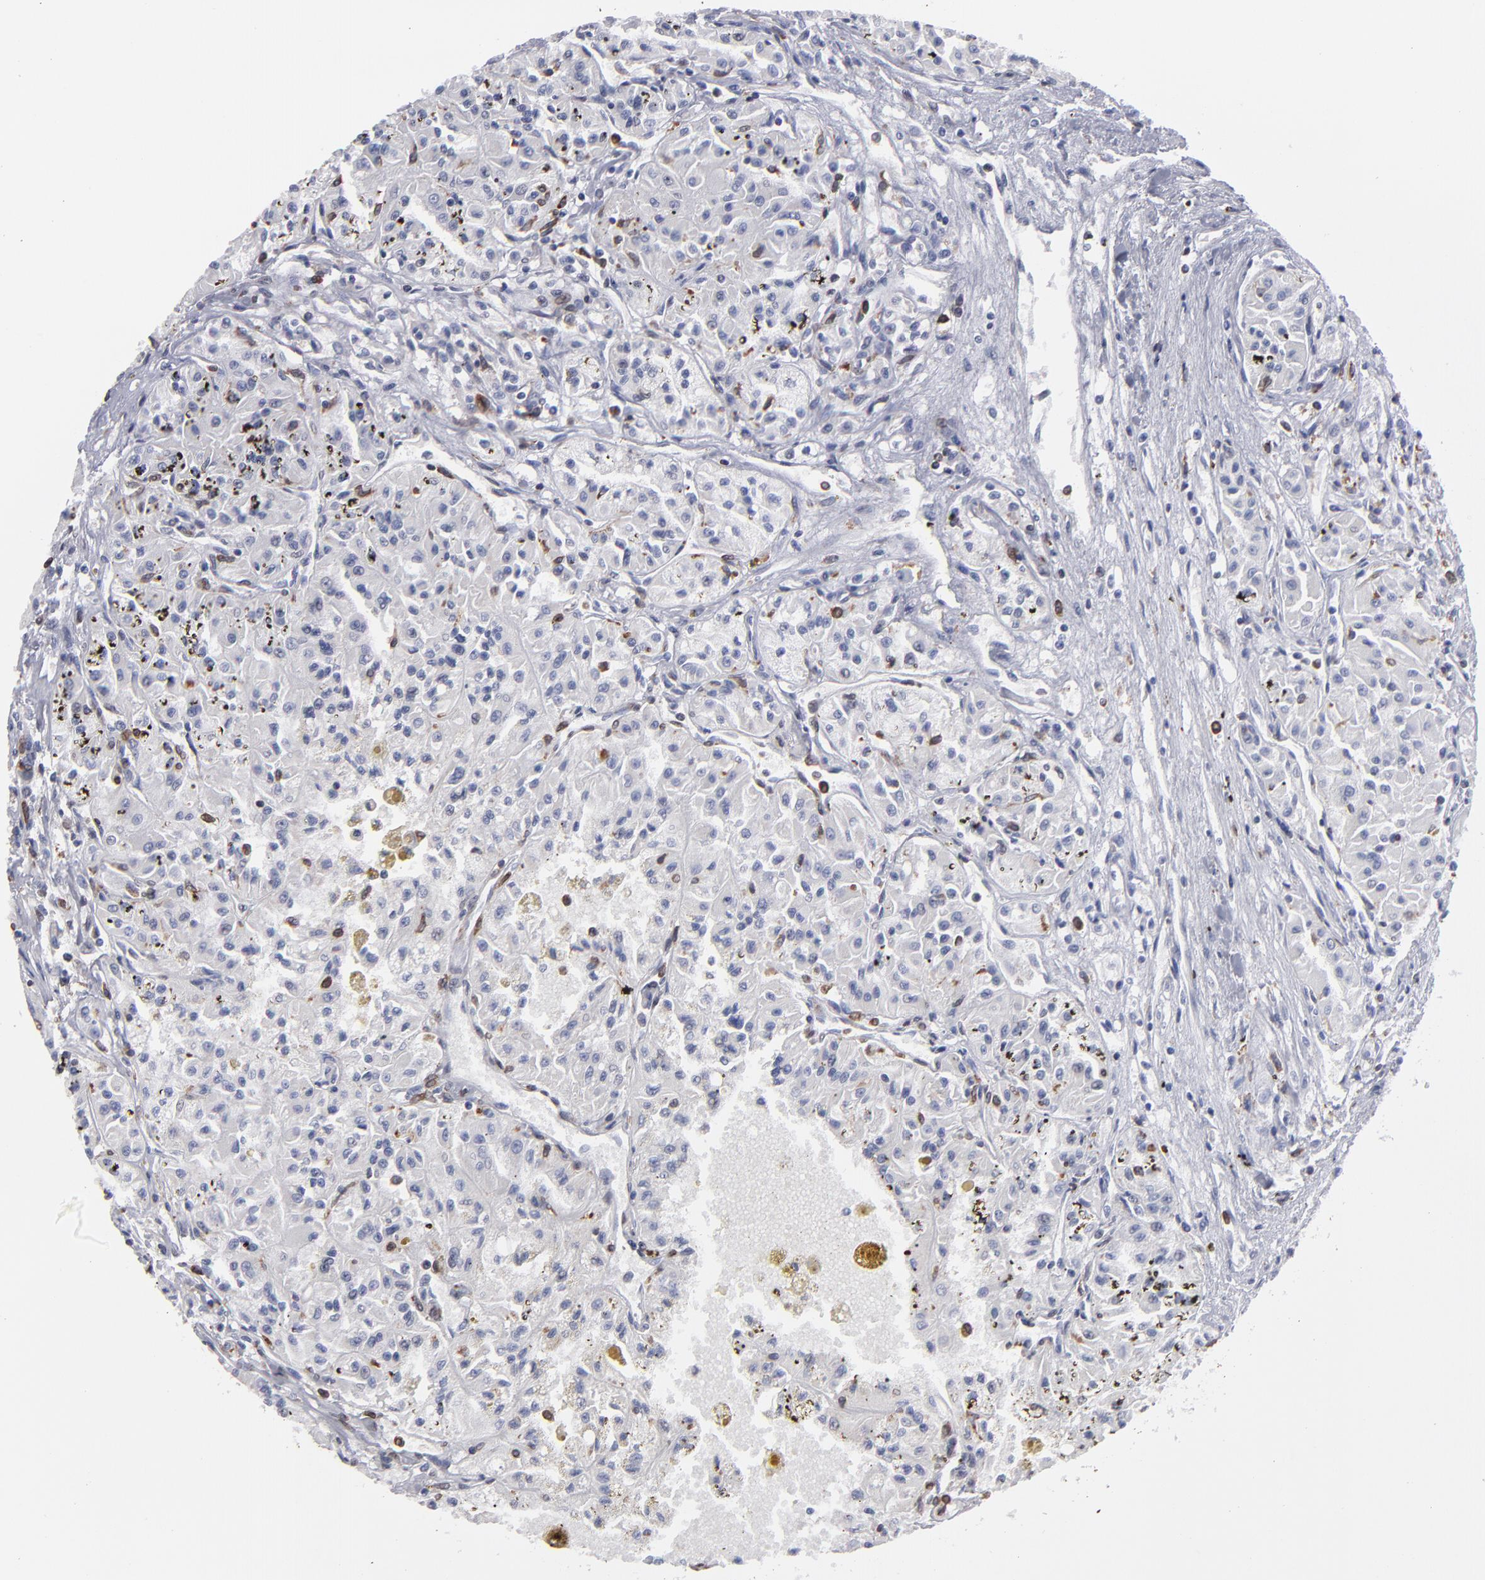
{"staining": {"intensity": "negative", "quantity": "none", "location": "none"}, "tissue": "renal cancer", "cell_type": "Tumor cells", "image_type": "cancer", "snomed": [{"axis": "morphology", "description": "Adenocarcinoma, NOS"}, {"axis": "topography", "description": "Kidney"}], "caption": "This is a micrograph of immunohistochemistry (IHC) staining of renal cancer, which shows no staining in tumor cells. (Brightfield microscopy of DAB (3,3'-diaminobenzidine) immunohistochemistry at high magnification).", "gene": "TMX1", "patient": {"sex": "male", "age": 78}}